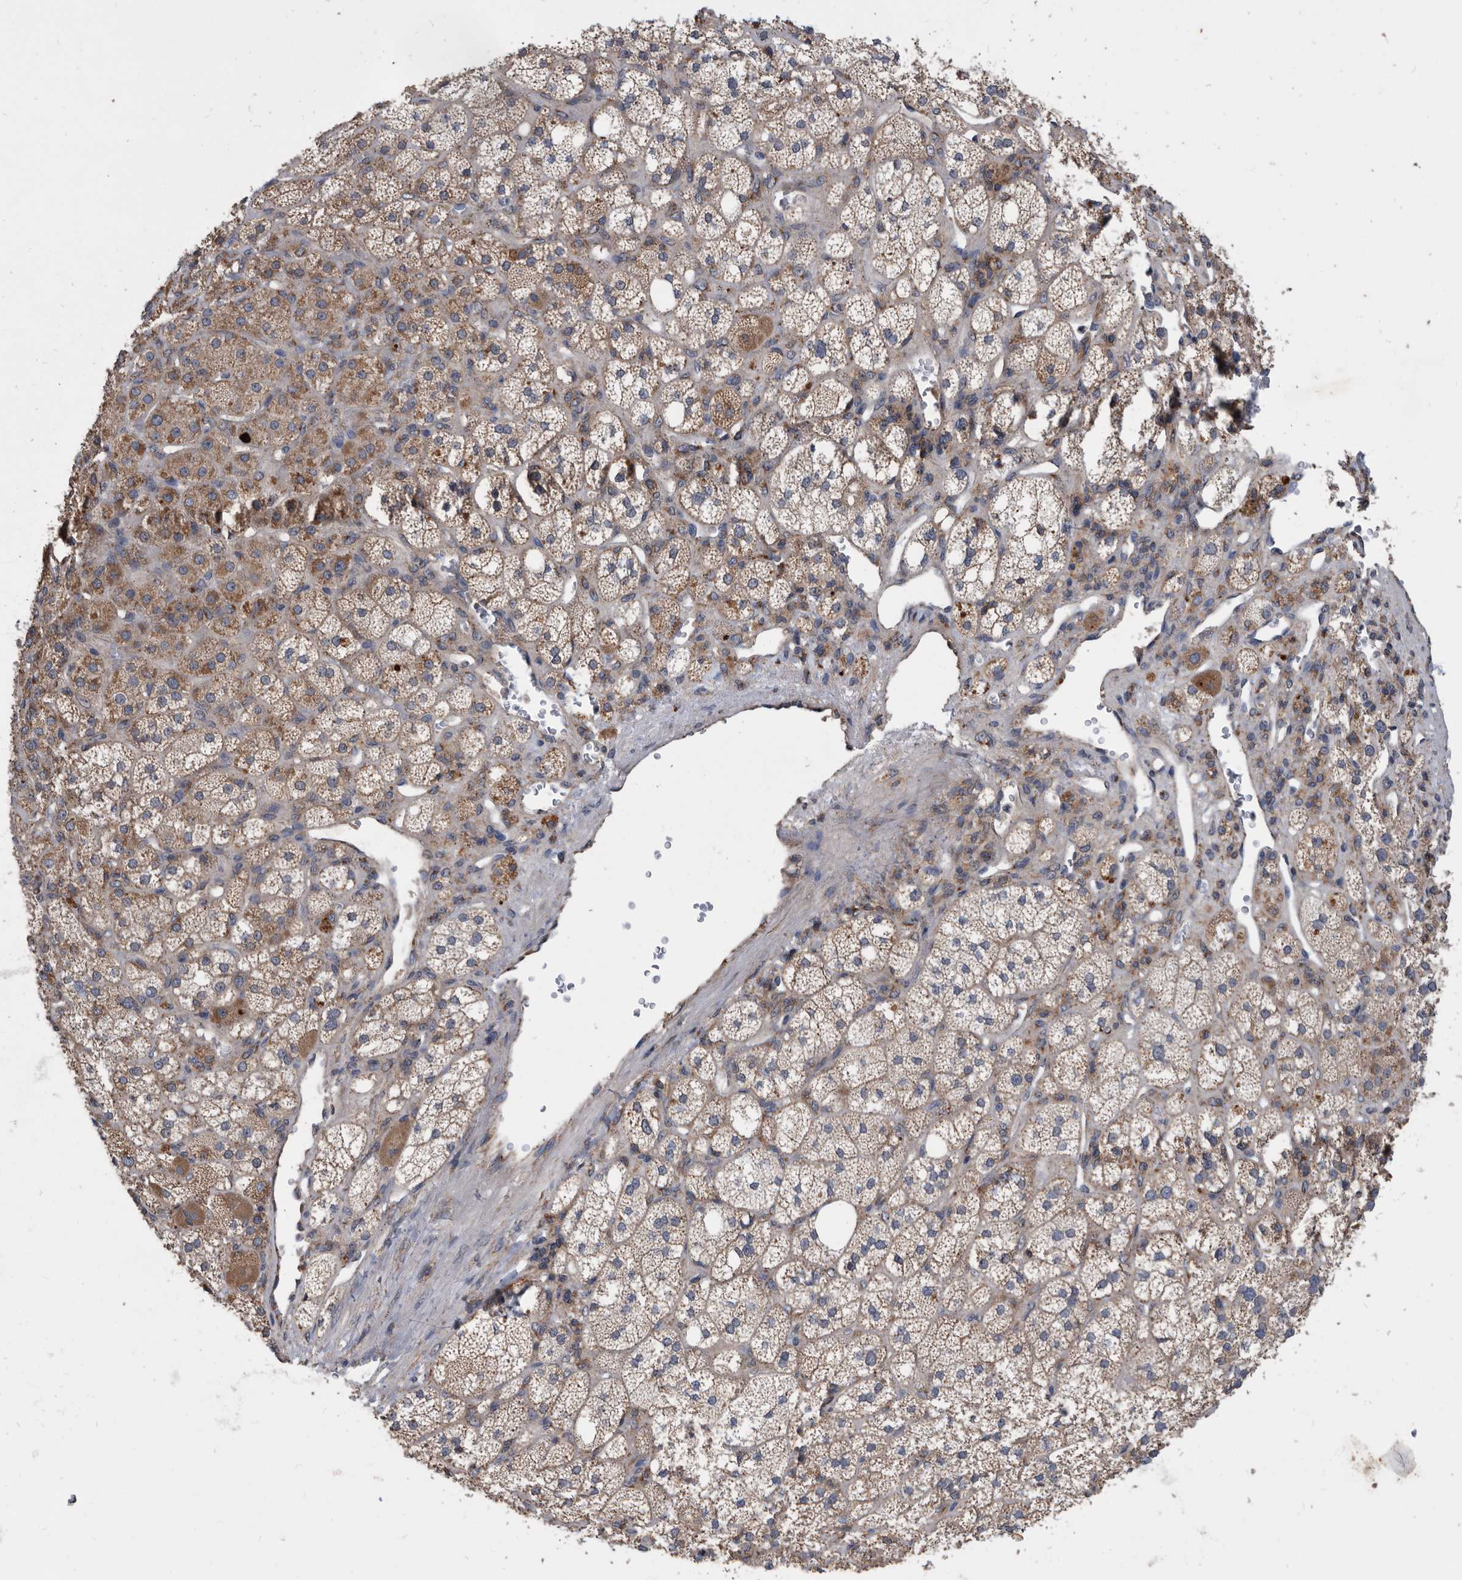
{"staining": {"intensity": "moderate", "quantity": ">75%", "location": "cytoplasmic/membranous"}, "tissue": "adrenal gland", "cell_type": "Glandular cells", "image_type": "normal", "snomed": [{"axis": "morphology", "description": "Normal tissue, NOS"}, {"axis": "topography", "description": "Adrenal gland"}], "caption": "Immunohistochemistry staining of benign adrenal gland, which reveals medium levels of moderate cytoplasmic/membranous positivity in approximately >75% of glandular cells indicating moderate cytoplasmic/membranous protein positivity. The staining was performed using DAB (brown) for protein detection and nuclei were counterstained in hematoxylin (blue).", "gene": "NRBP1", "patient": {"sex": "male", "age": 61}}